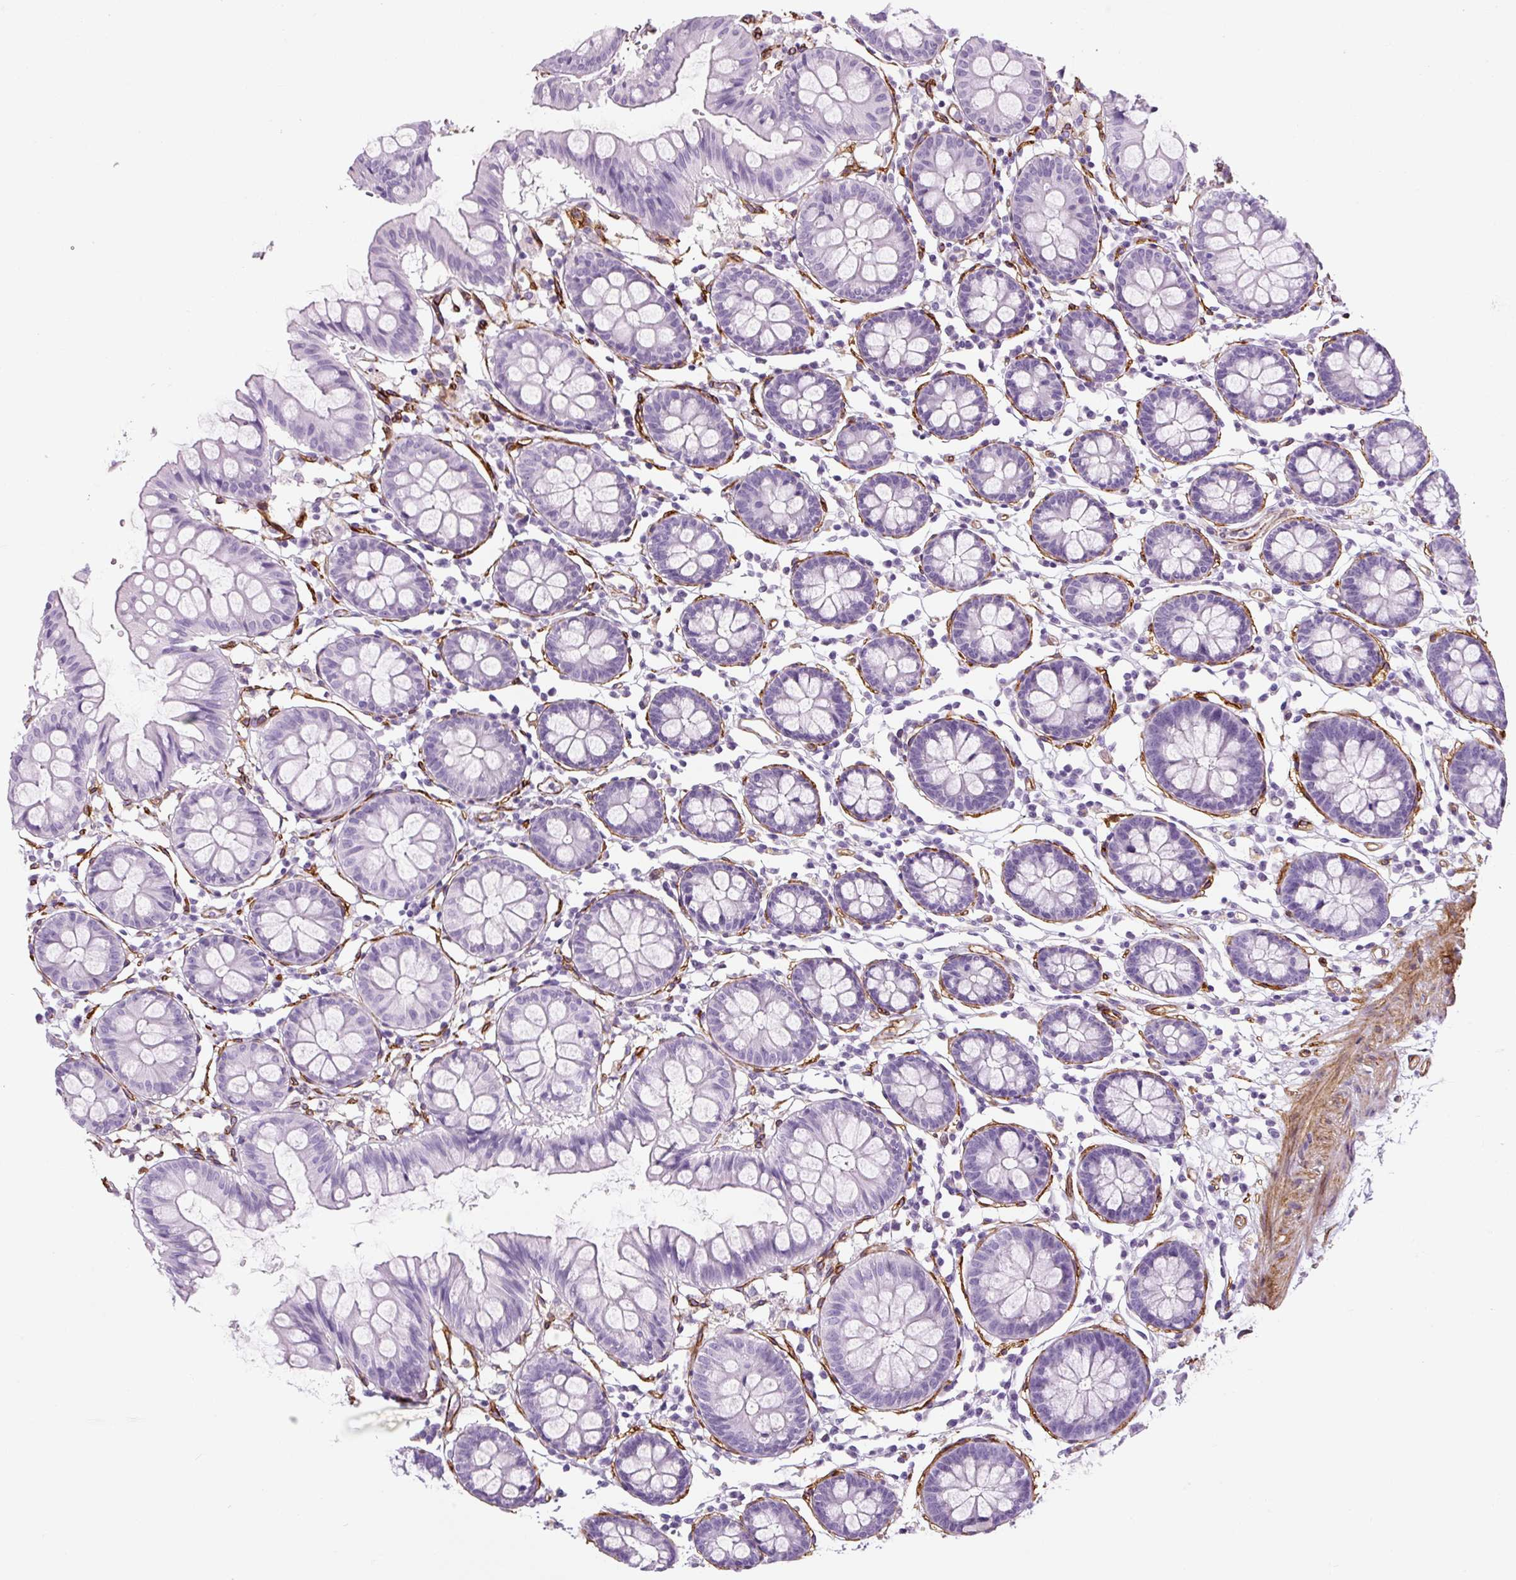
{"staining": {"intensity": "negative", "quantity": "none", "location": "none"}, "tissue": "colon", "cell_type": "Endothelial cells", "image_type": "normal", "snomed": [{"axis": "morphology", "description": "Normal tissue, NOS"}, {"axis": "topography", "description": "Colon"}], "caption": "An immunohistochemistry (IHC) image of normal colon is shown. There is no staining in endothelial cells of colon. The staining is performed using DAB (3,3'-diaminobenzidine) brown chromogen with nuclei counter-stained in using hematoxylin.", "gene": "CAVIN3", "patient": {"sex": "female", "age": 84}}